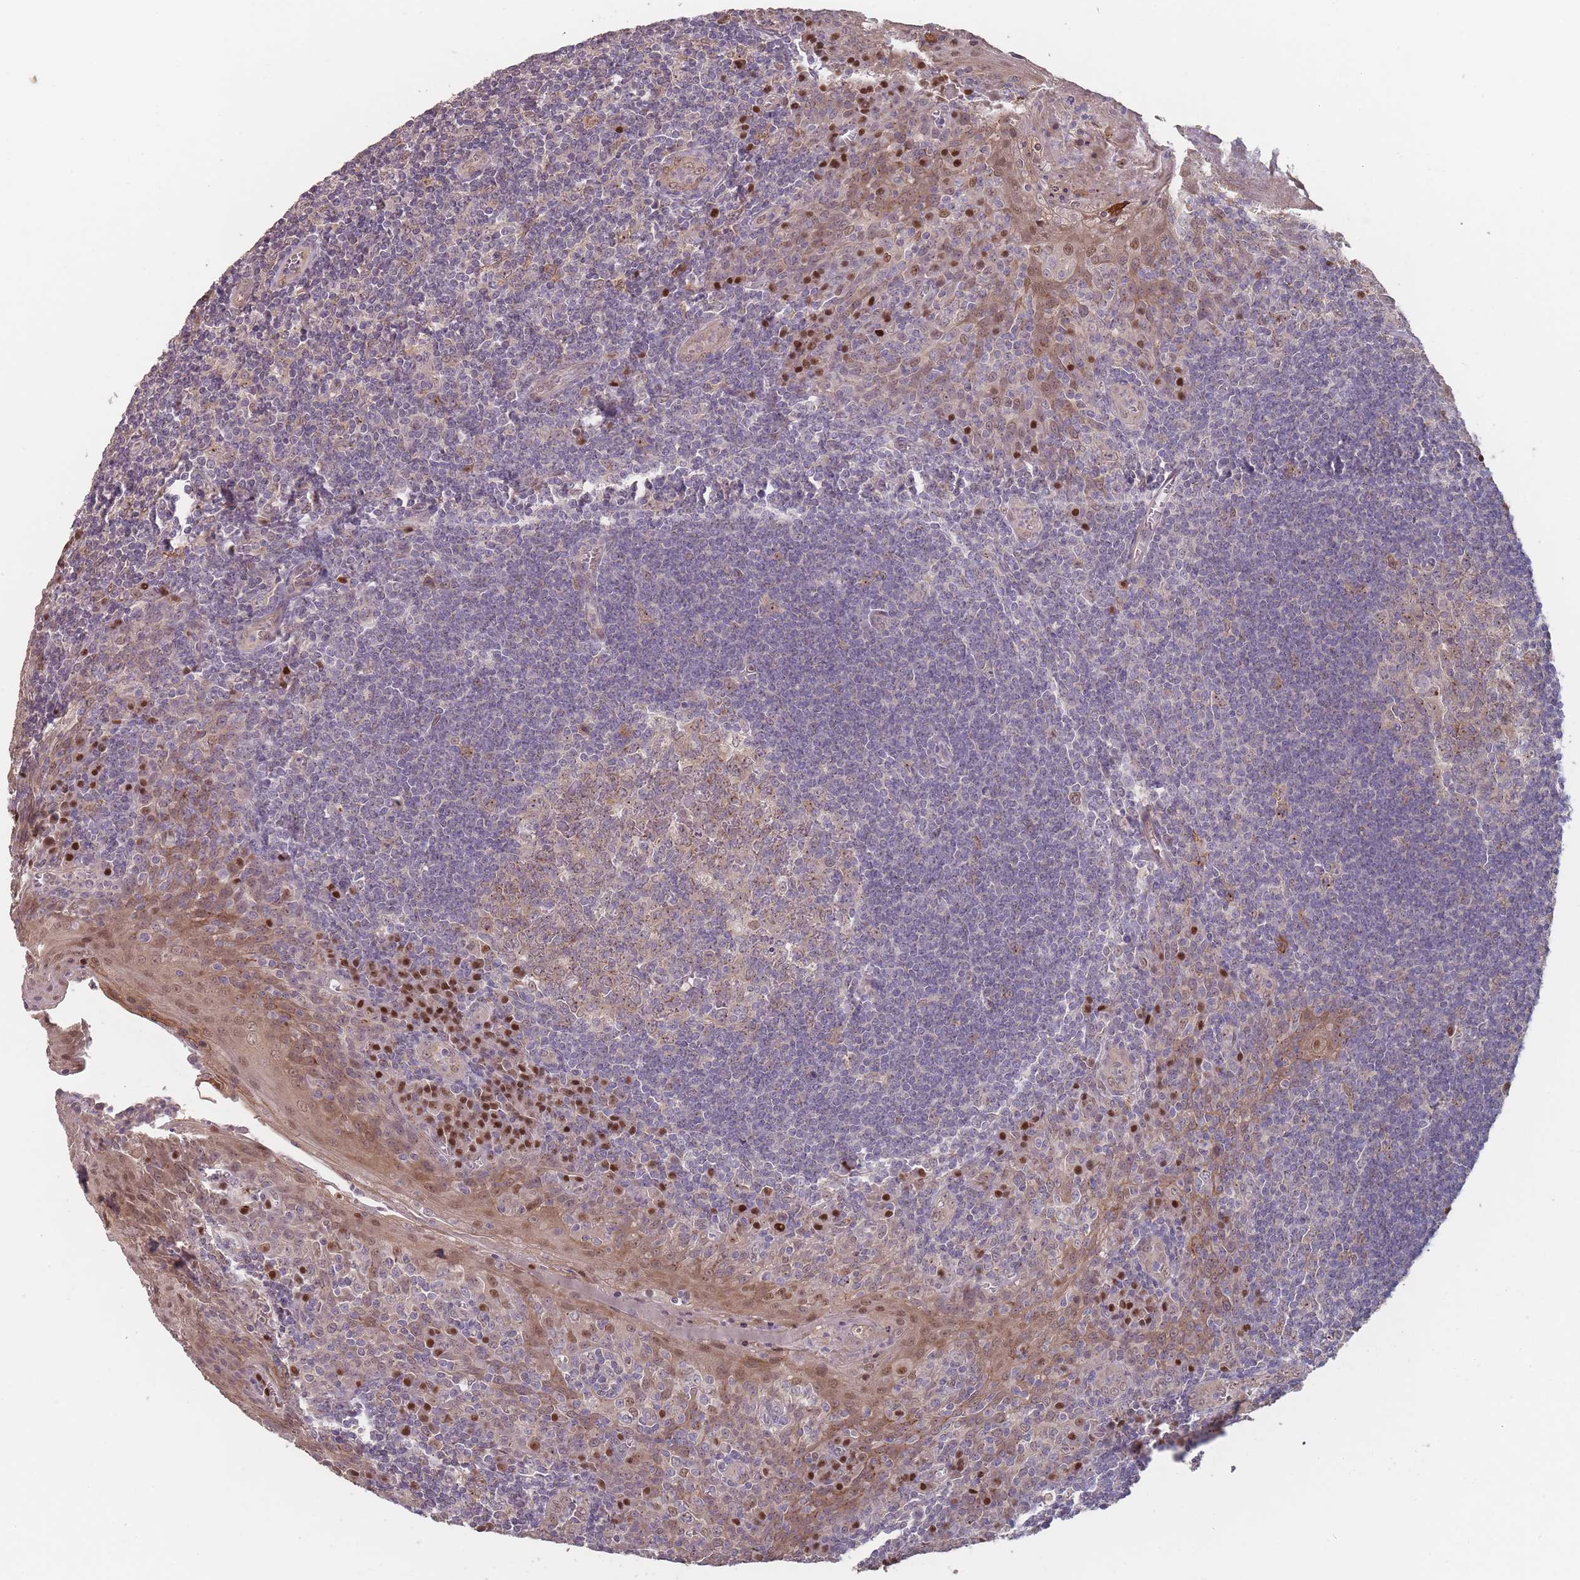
{"staining": {"intensity": "moderate", "quantity": "25%-75%", "location": "nuclear"}, "tissue": "tonsil", "cell_type": "Germinal center cells", "image_type": "normal", "snomed": [{"axis": "morphology", "description": "Normal tissue, NOS"}, {"axis": "topography", "description": "Tonsil"}], "caption": "The photomicrograph reveals immunohistochemical staining of unremarkable tonsil. There is moderate nuclear expression is present in about 25%-75% of germinal center cells. (brown staining indicates protein expression, while blue staining denotes nuclei).", "gene": "ERCC6L", "patient": {"sex": "male", "age": 27}}